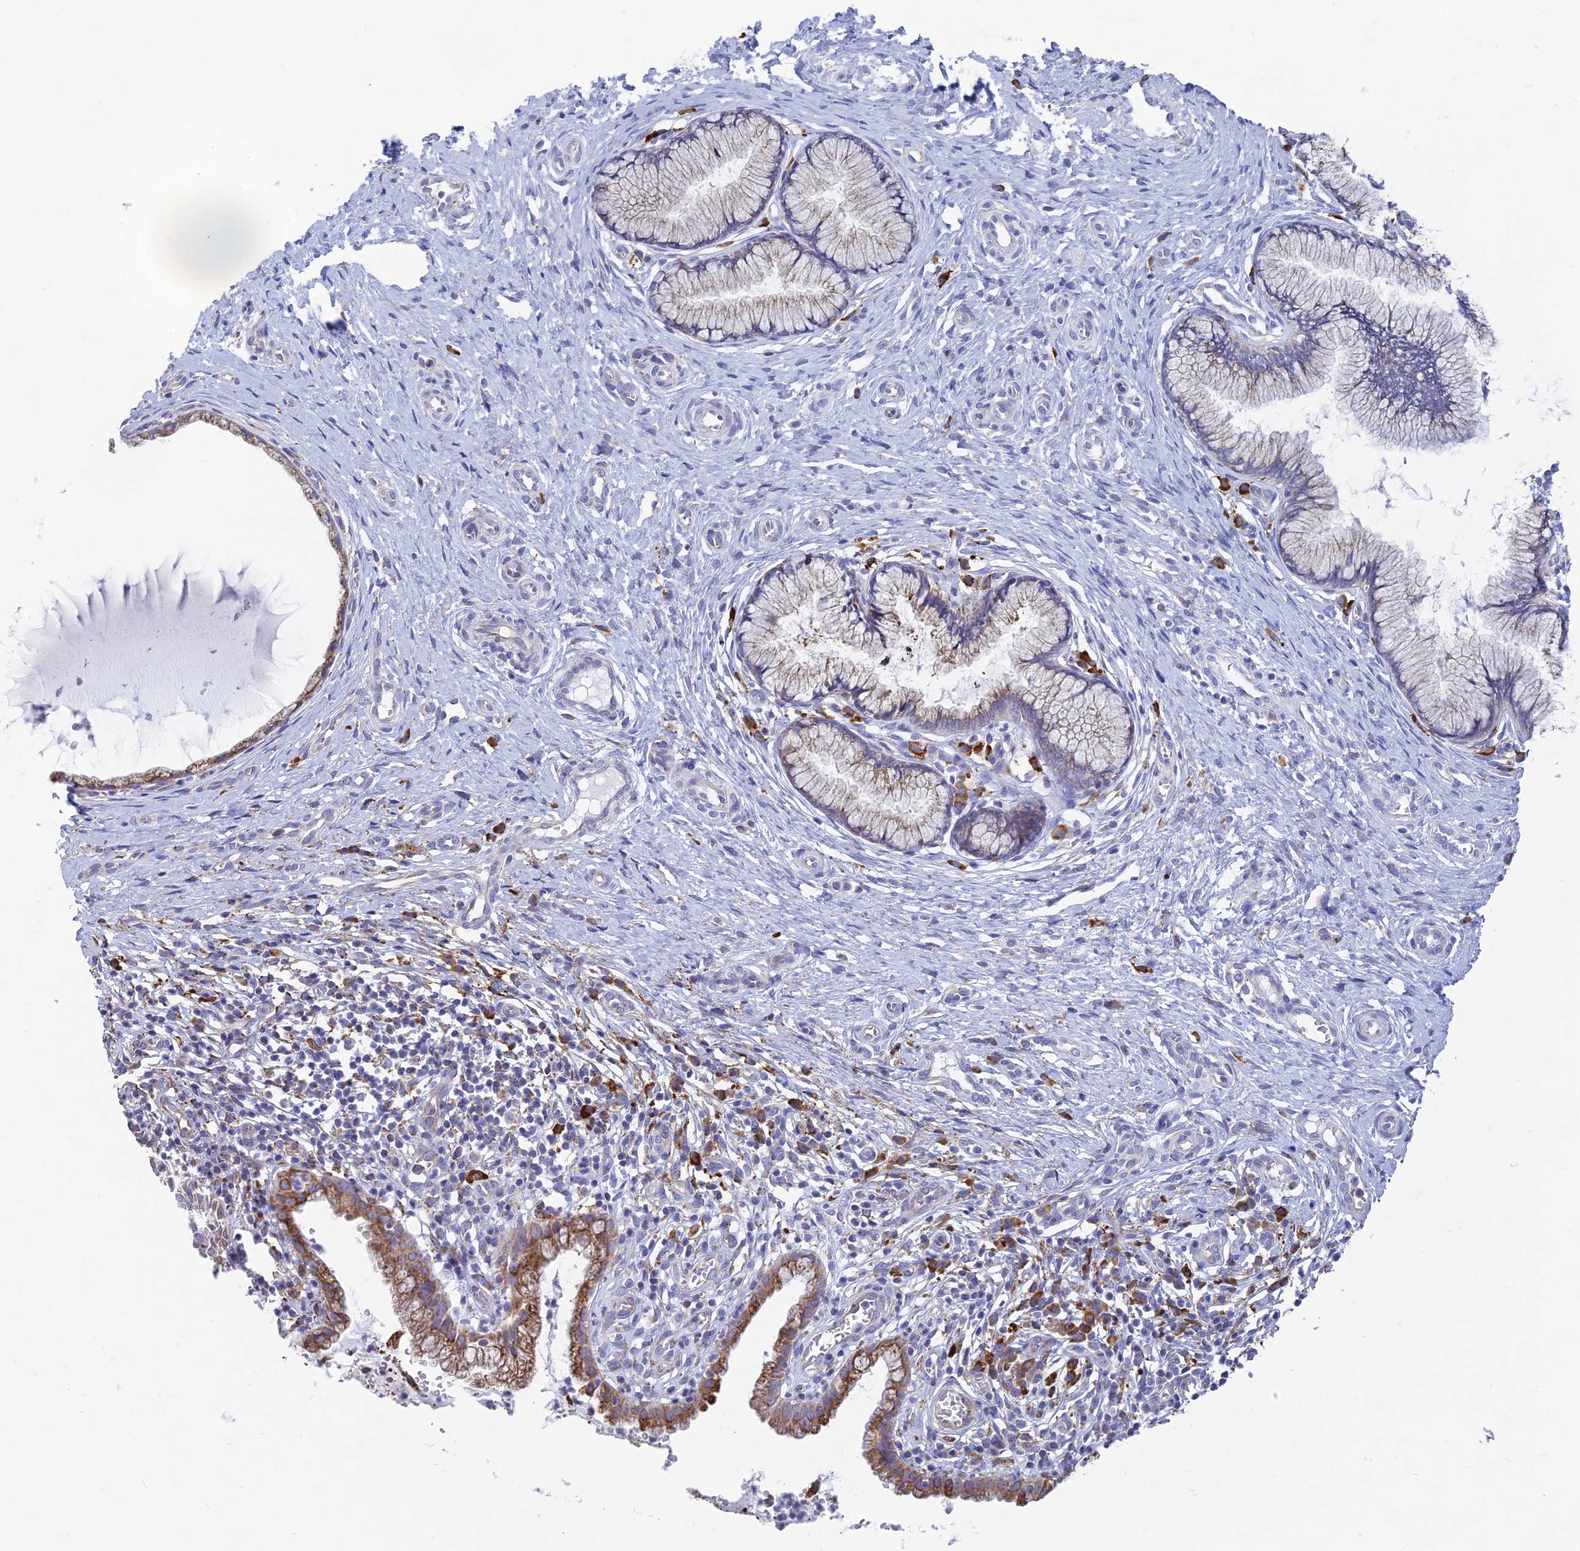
{"staining": {"intensity": "moderate", "quantity": "25%-75%", "location": "cytoplasmic/membranous"}, "tissue": "cervix", "cell_type": "Glandular cells", "image_type": "normal", "snomed": [{"axis": "morphology", "description": "Normal tissue, NOS"}, {"axis": "topography", "description": "Cervix"}], "caption": "Moderate cytoplasmic/membranous staining is identified in approximately 25%-75% of glandular cells in benign cervix. The staining was performed using DAB (3,3'-diaminobenzidine) to visualize the protein expression in brown, while the nuclei were stained in blue with hematoxylin (Magnification: 20x).", "gene": "WDR35", "patient": {"sex": "female", "age": 36}}